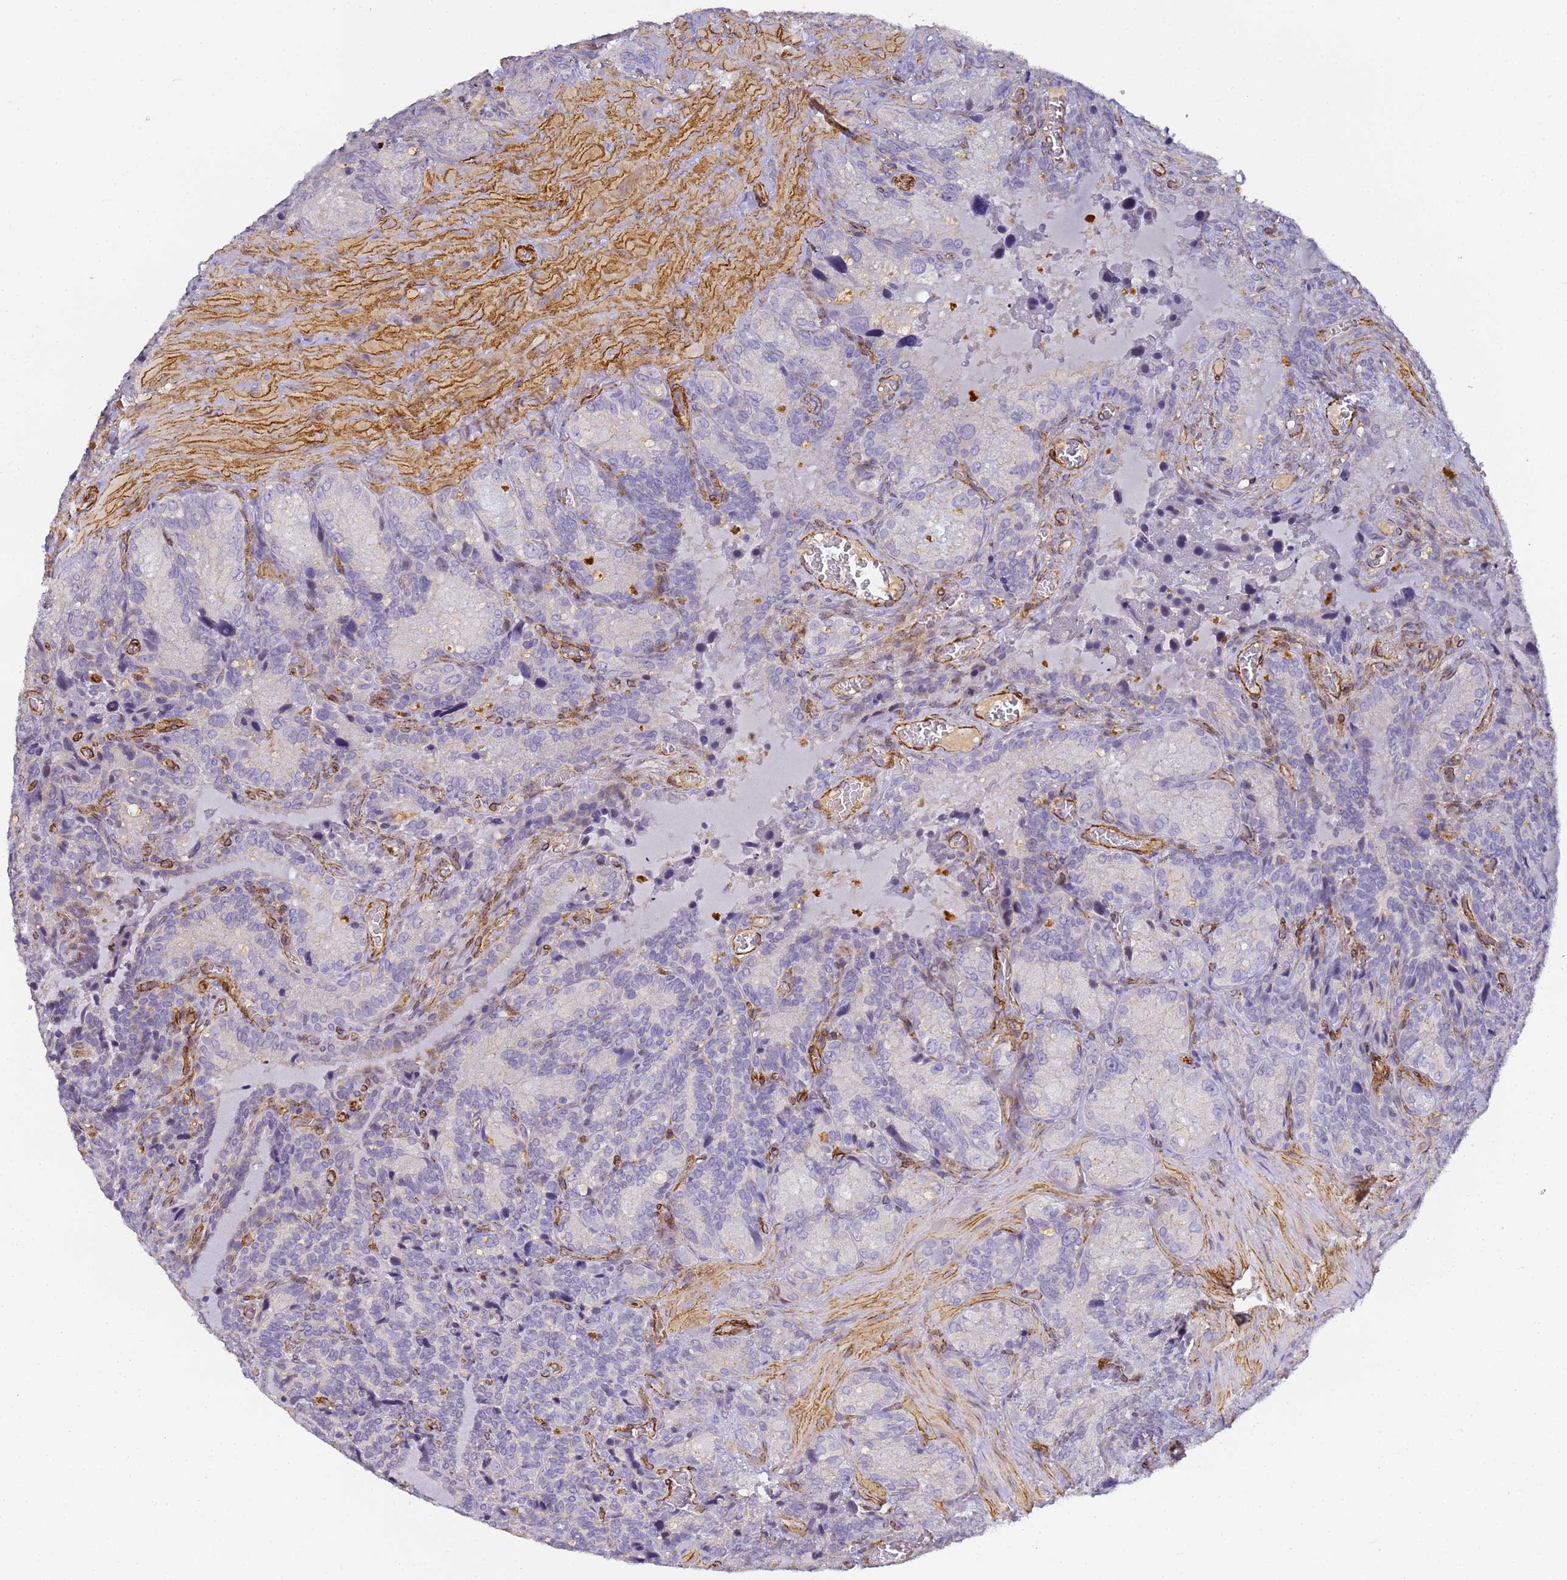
{"staining": {"intensity": "negative", "quantity": "none", "location": "none"}, "tissue": "seminal vesicle", "cell_type": "Glandular cells", "image_type": "normal", "snomed": [{"axis": "morphology", "description": "Normal tissue, NOS"}, {"axis": "topography", "description": "Seminal veicle"}], "caption": "DAB (3,3'-diaminobenzidine) immunohistochemical staining of benign seminal vesicle reveals no significant staining in glandular cells.", "gene": "CFHR1", "patient": {"sex": "male", "age": 62}}